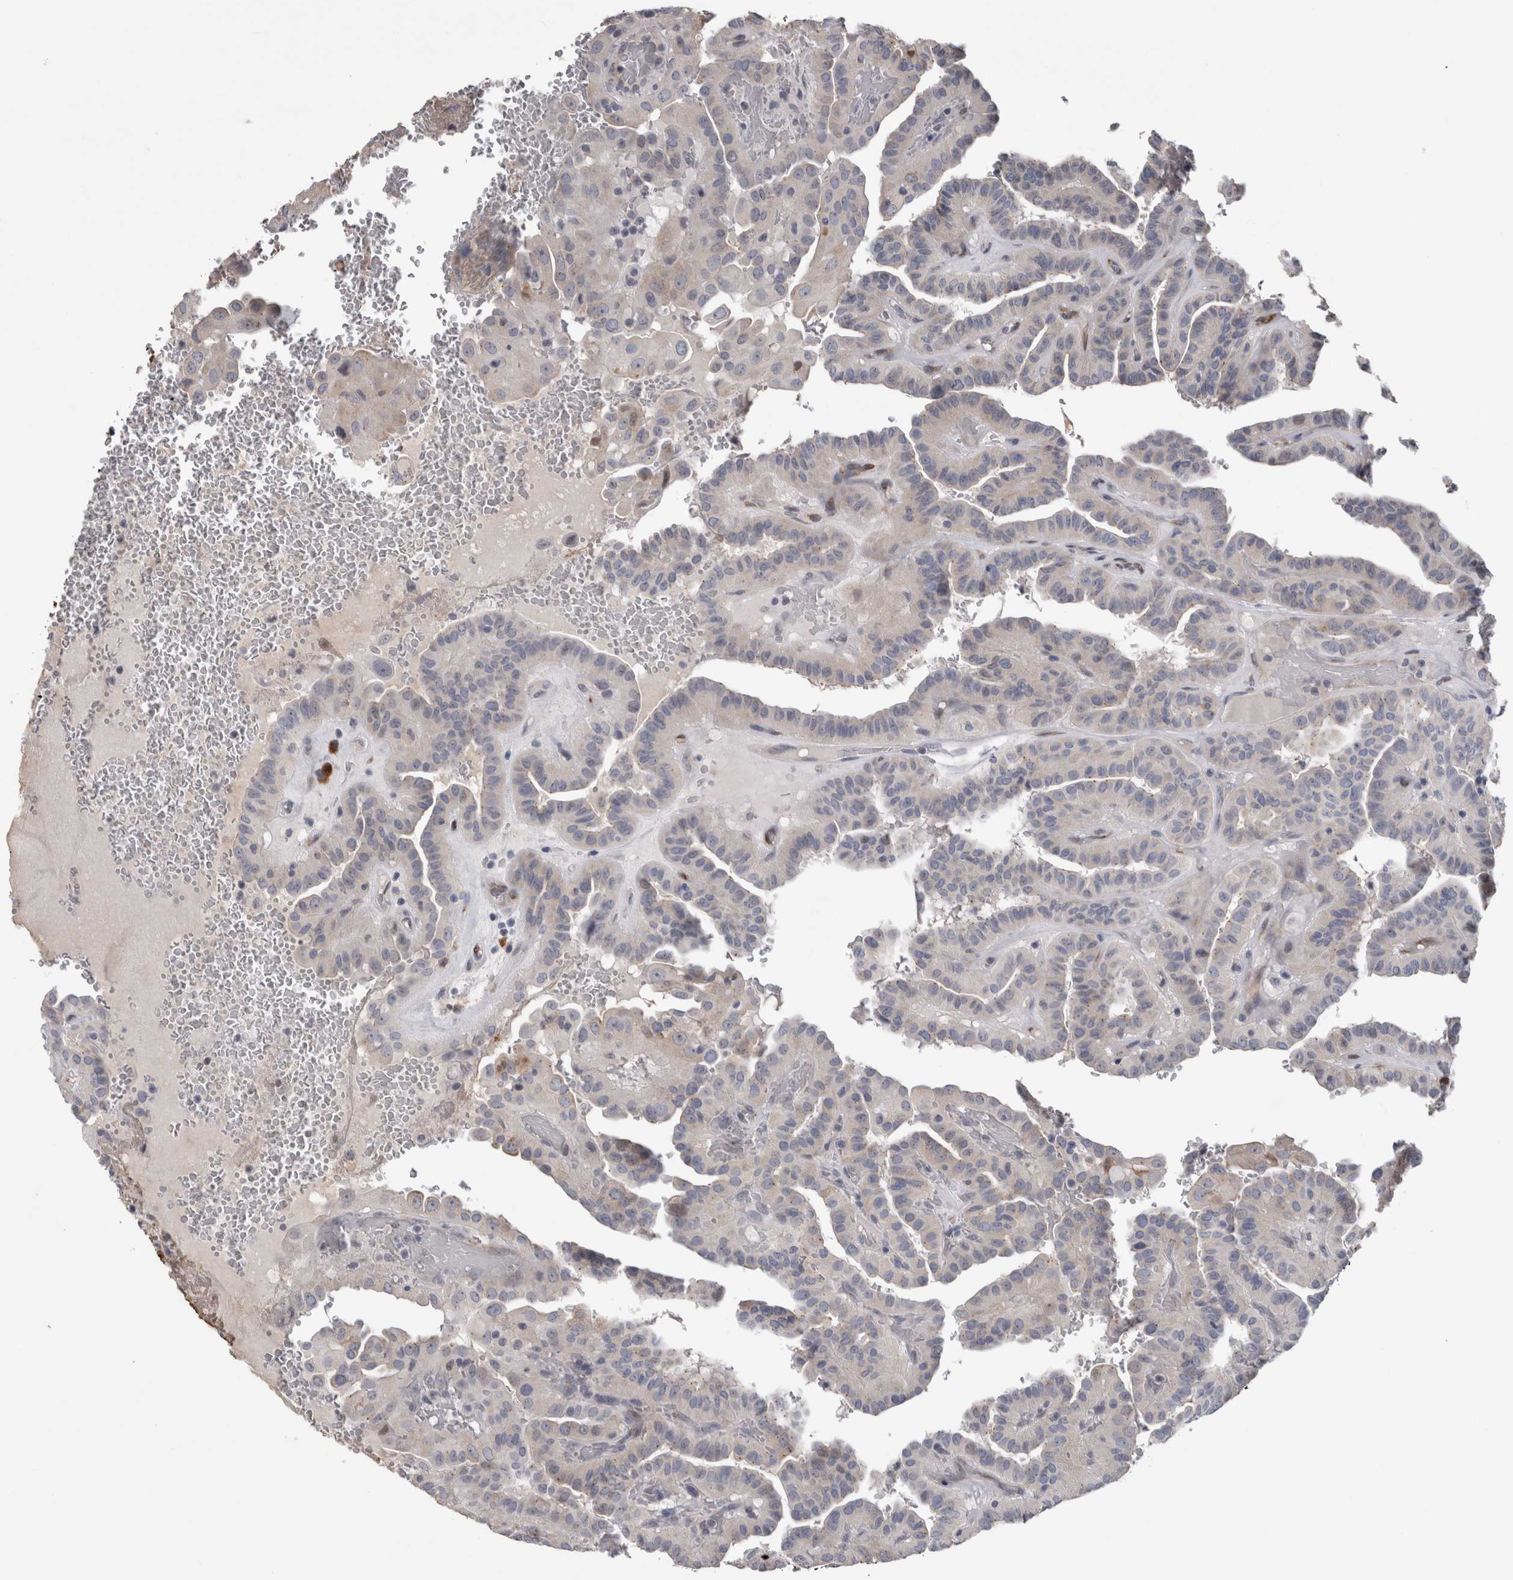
{"staining": {"intensity": "negative", "quantity": "none", "location": "none"}, "tissue": "thyroid cancer", "cell_type": "Tumor cells", "image_type": "cancer", "snomed": [{"axis": "morphology", "description": "Papillary adenocarcinoma, NOS"}, {"axis": "topography", "description": "Thyroid gland"}], "caption": "A high-resolution histopathology image shows immunohistochemistry (IHC) staining of papillary adenocarcinoma (thyroid), which displays no significant expression in tumor cells.", "gene": "STC1", "patient": {"sex": "male", "age": 77}}